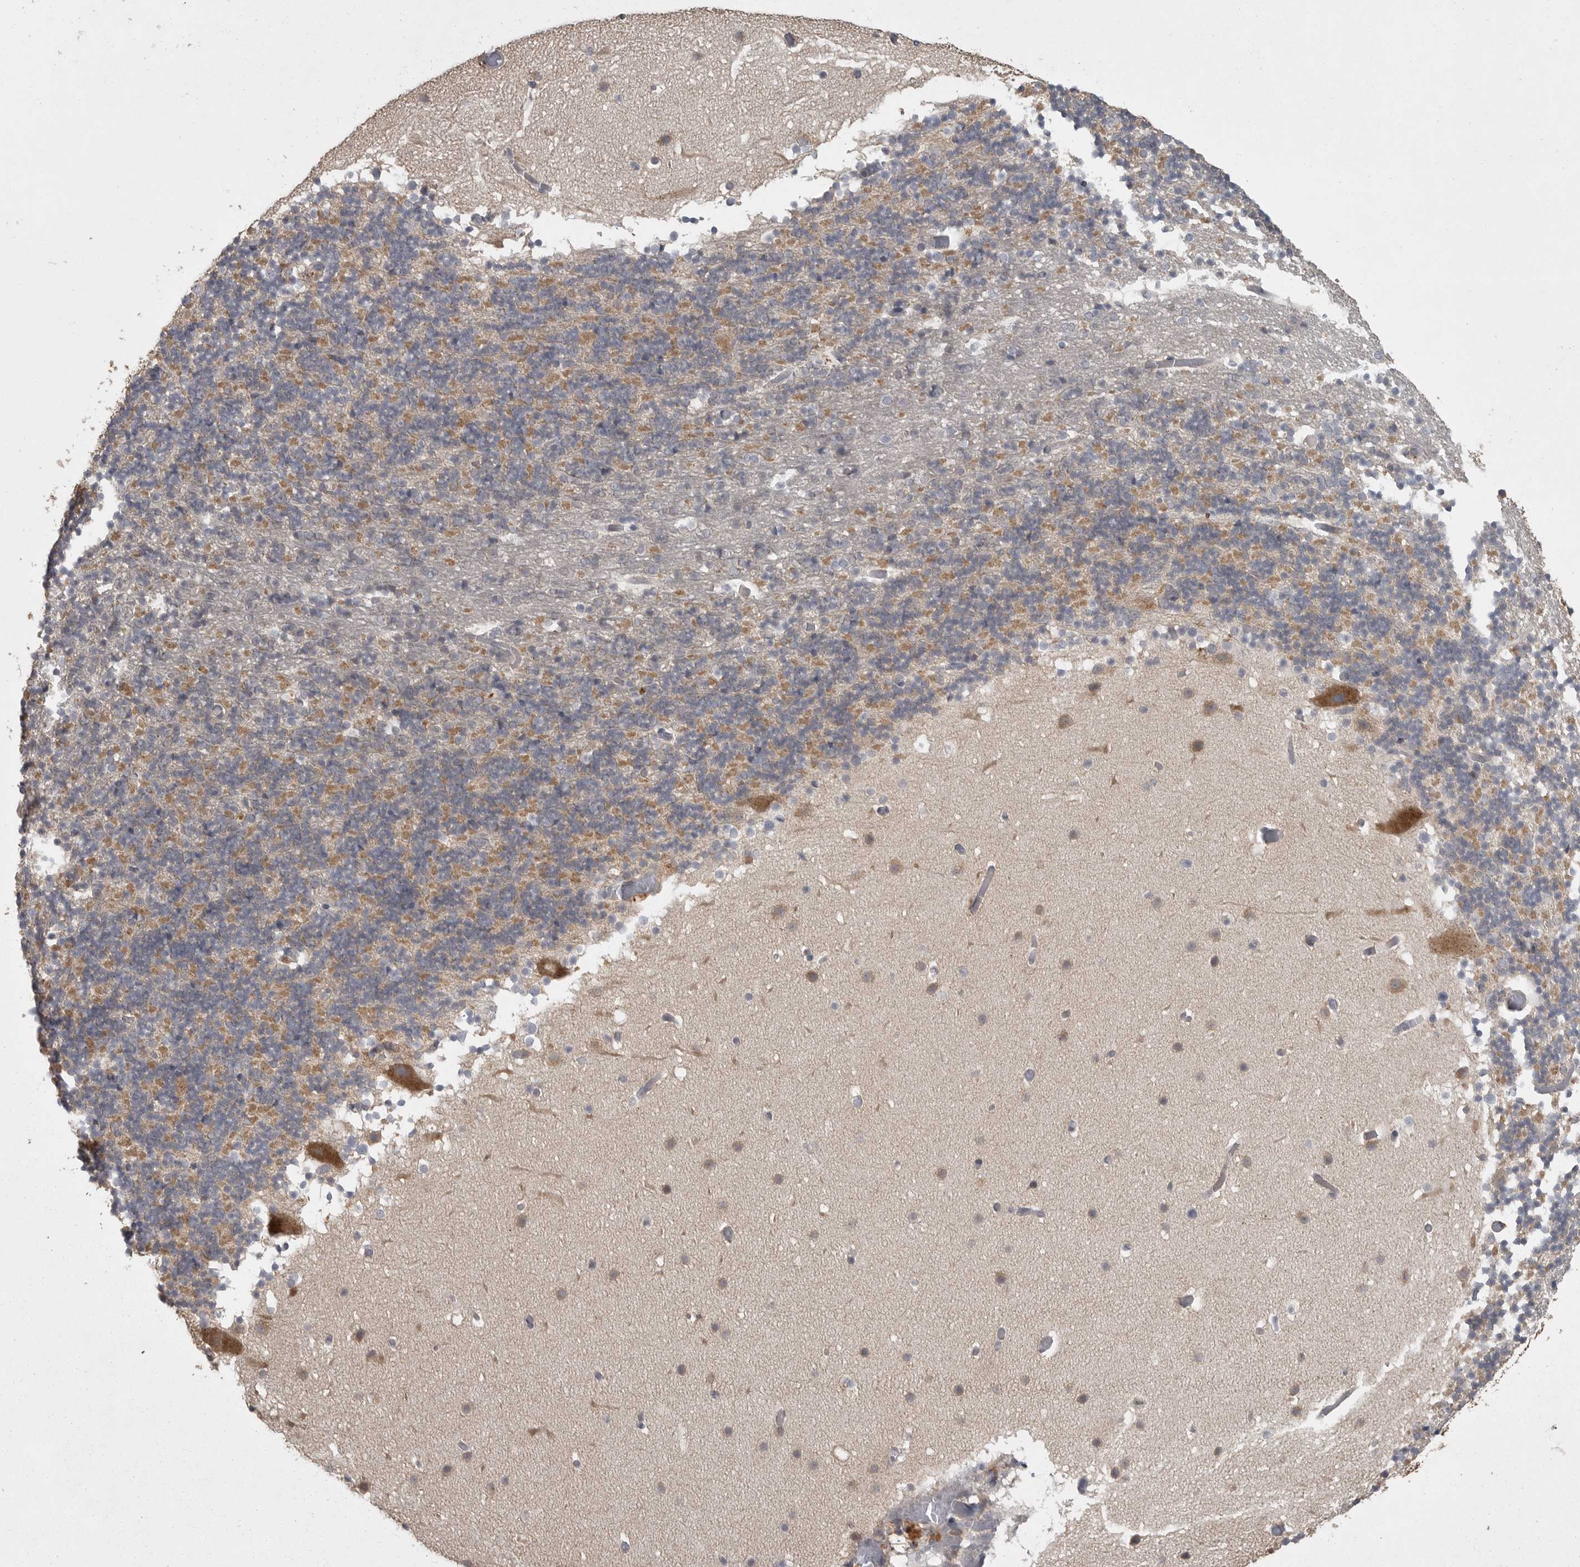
{"staining": {"intensity": "weak", "quantity": "<25%", "location": "cytoplasmic/membranous"}, "tissue": "cerebellum", "cell_type": "Cells in granular layer", "image_type": "normal", "snomed": [{"axis": "morphology", "description": "Normal tissue, NOS"}, {"axis": "topography", "description": "Cerebellum"}], "caption": "Immunohistochemistry histopathology image of normal cerebellum stained for a protein (brown), which demonstrates no staining in cells in granular layer.", "gene": "PHF13", "patient": {"sex": "male", "age": 57}}